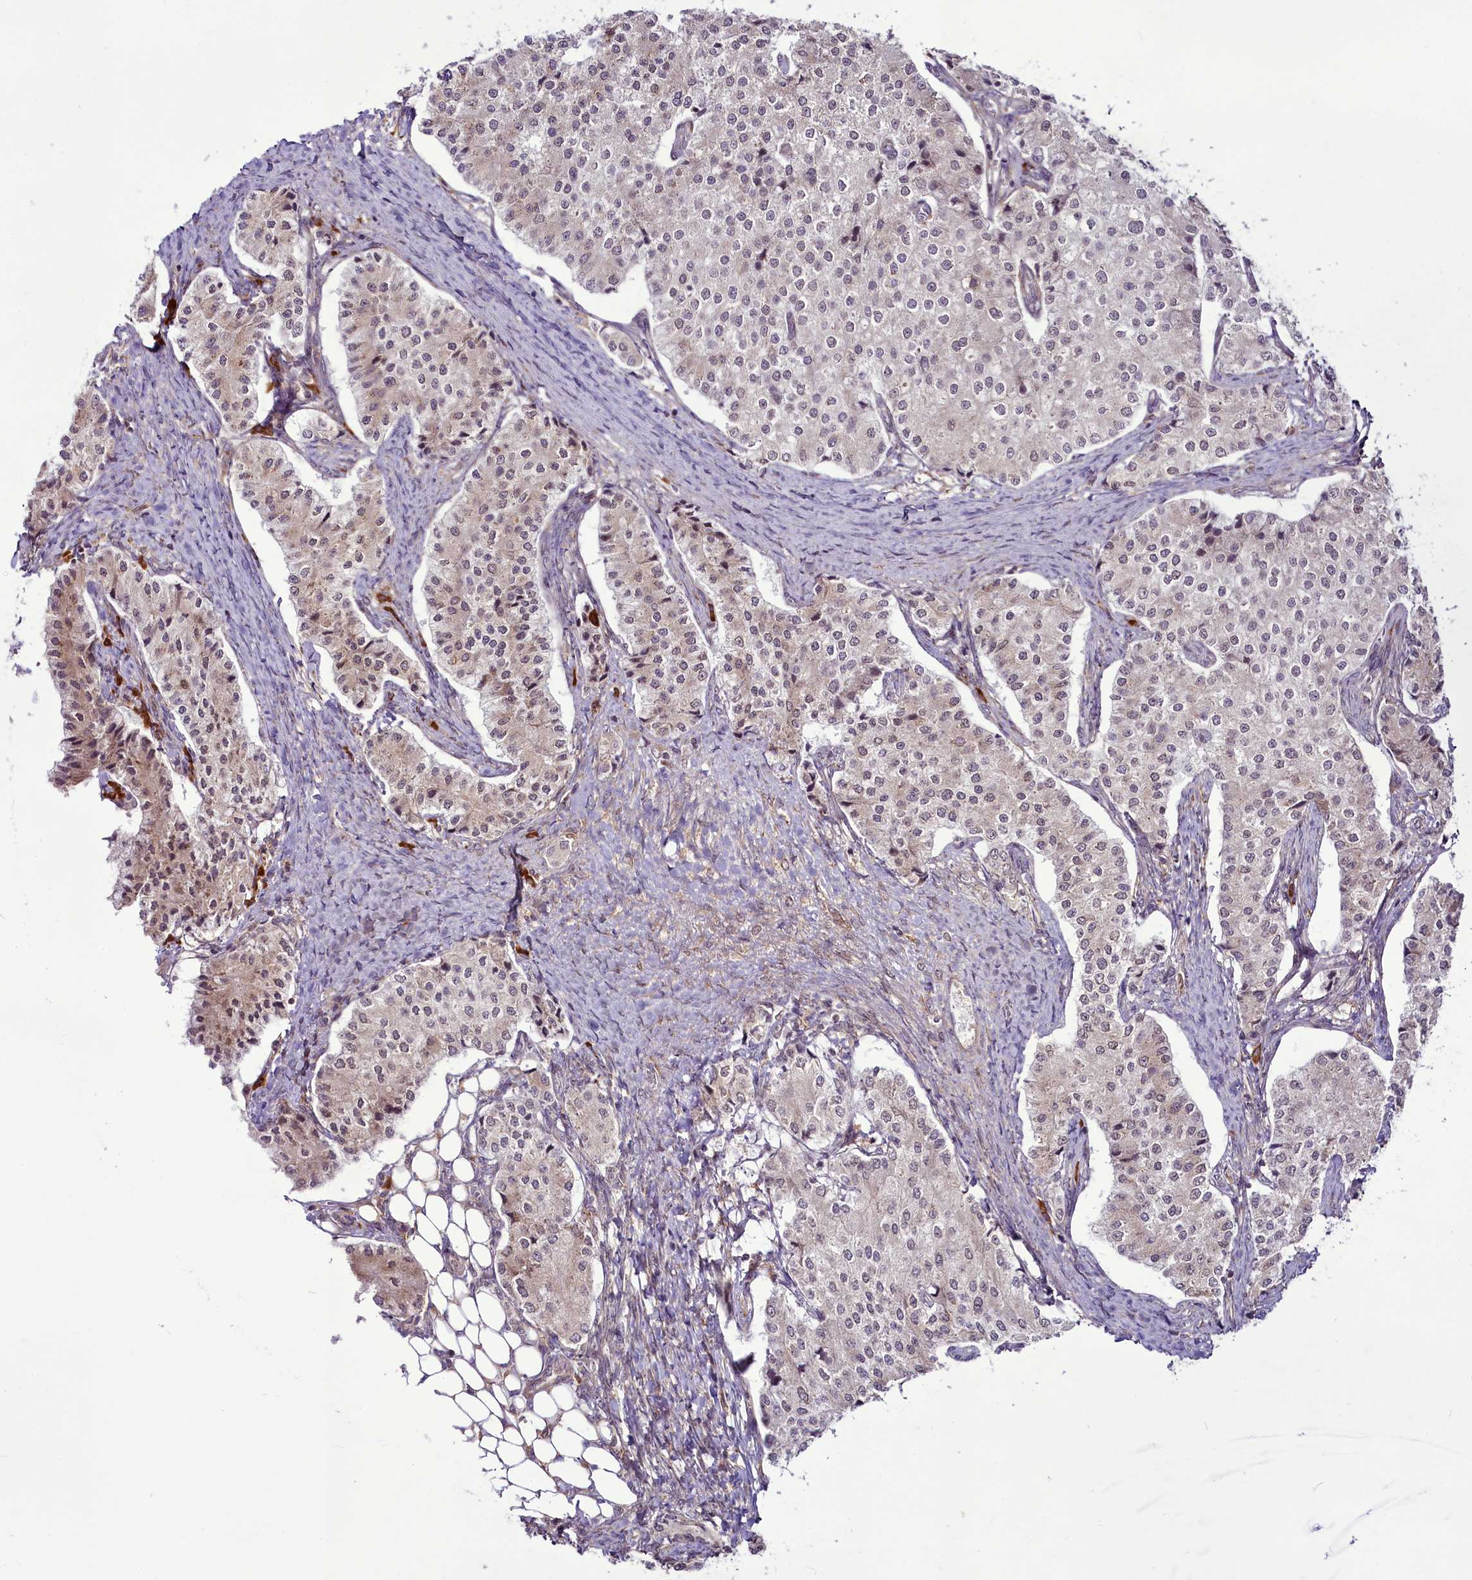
{"staining": {"intensity": "weak", "quantity": "25%-75%", "location": "nuclear"}, "tissue": "carcinoid", "cell_type": "Tumor cells", "image_type": "cancer", "snomed": [{"axis": "morphology", "description": "Carcinoid, malignant, NOS"}, {"axis": "topography", "description": "Colon"}], "caption": "This is an image of immunohistochemistry (IHC) staining of carcinoid, which shows weak expression in the nuclear of tumor cells.", "gene": "RSBN1", "patient": {"sex": "female", "age": 52}}